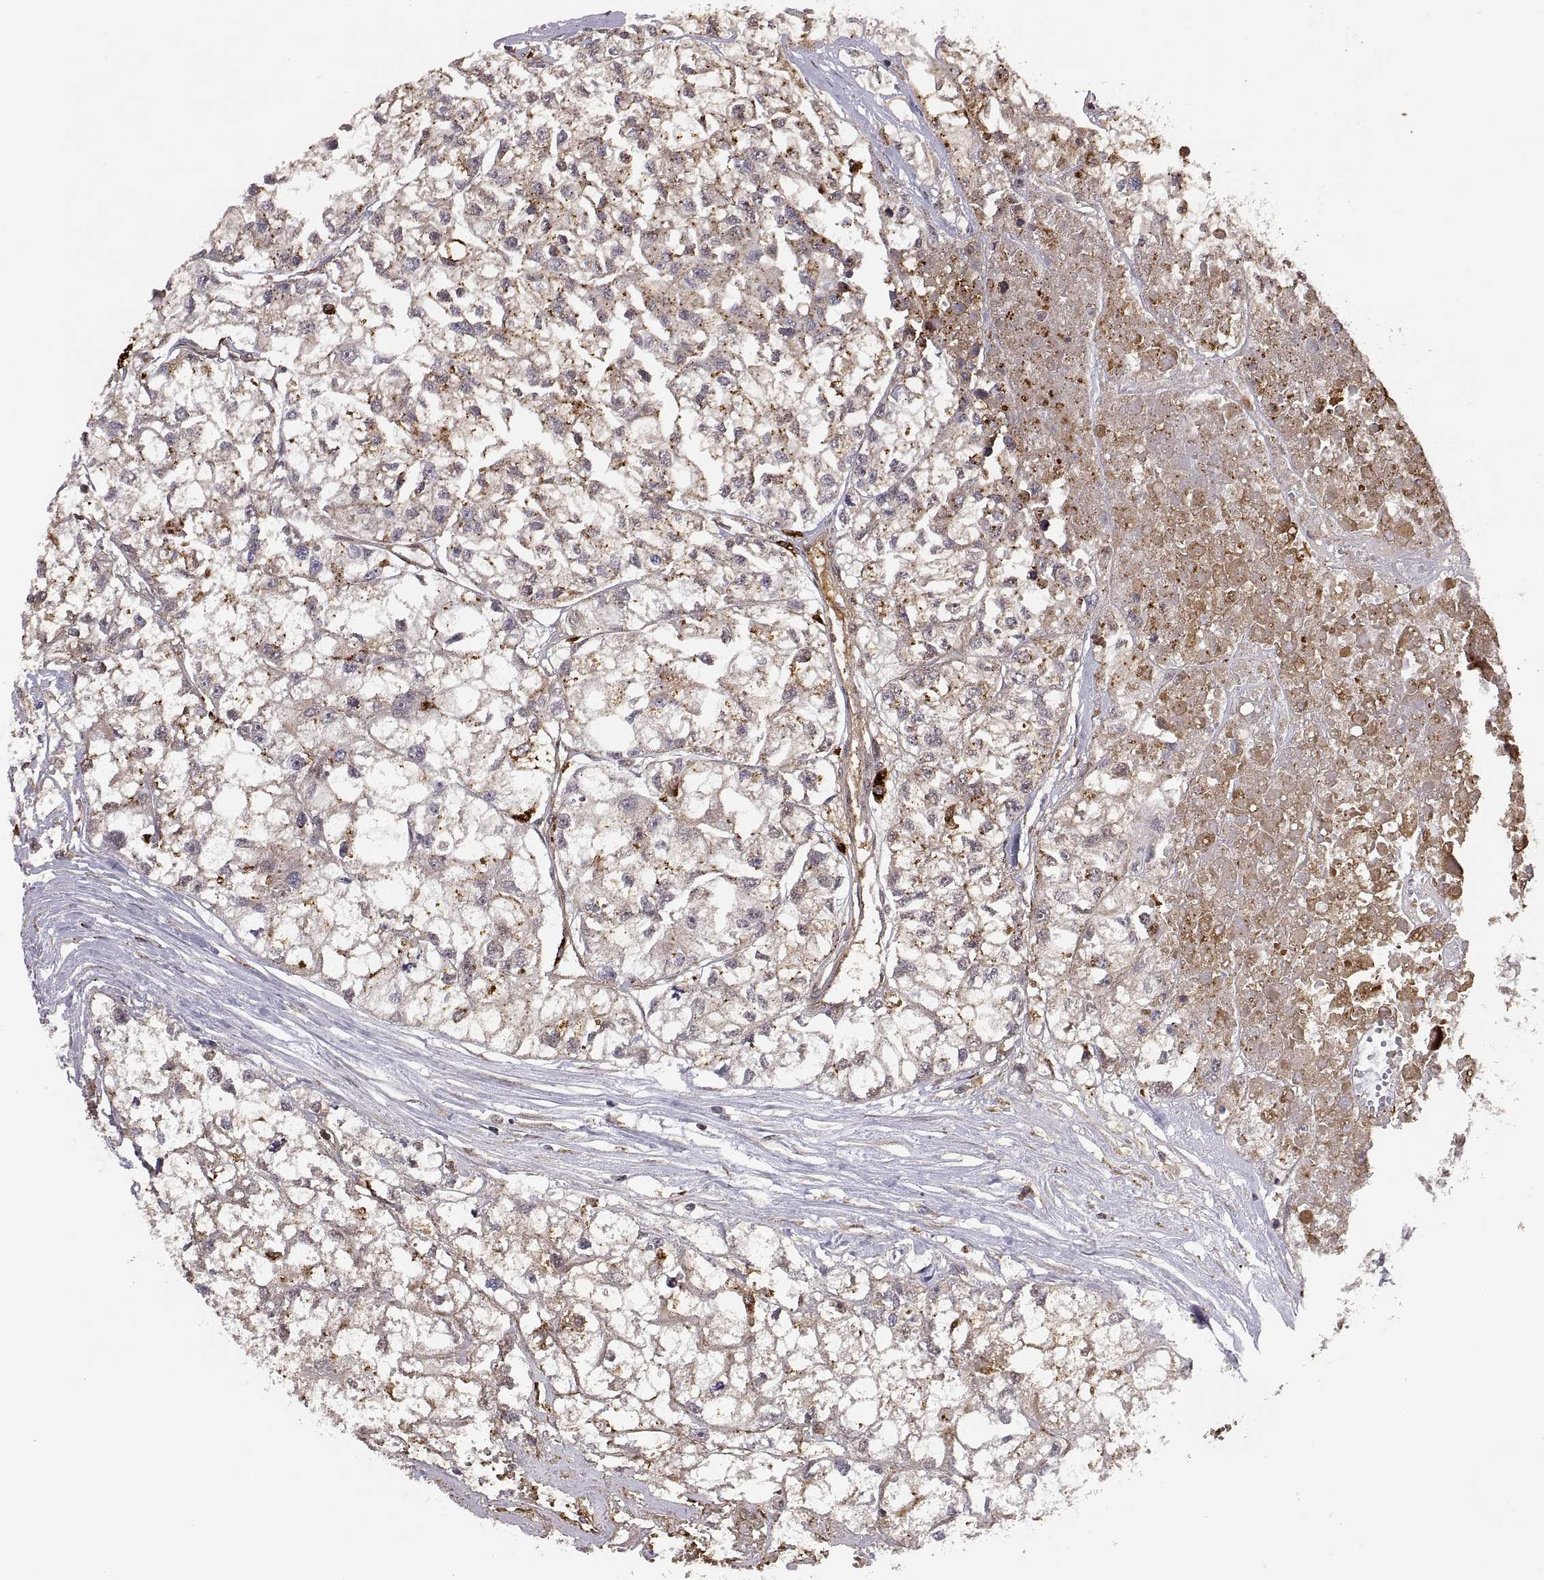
{"staining": {"intensity": "weak", "quantity": "25%-75%", "location": "cytoplasmic/membranous"}, "tissue": "renal cancer", "cell_type": "Tumor cells", "image_type": "cancer", "snomed": [{"axis": "morphology", "description": "Adenocarcinoma, NOS"}, {"axis": "topography", "description": "Kidney"}], "caption": "Adenocarcinoma (renal) stained with DAB (3,3'-diaminobenzidine) IHC shows low levels of weak cytoplasmic/membranous expression in approximately 25%-75% of tumor cells. (DAB = brown stain, brightfield microscopy at high magnification).", "gene": "PSMC2", "patient": {"sex": "male", "age": 56}}